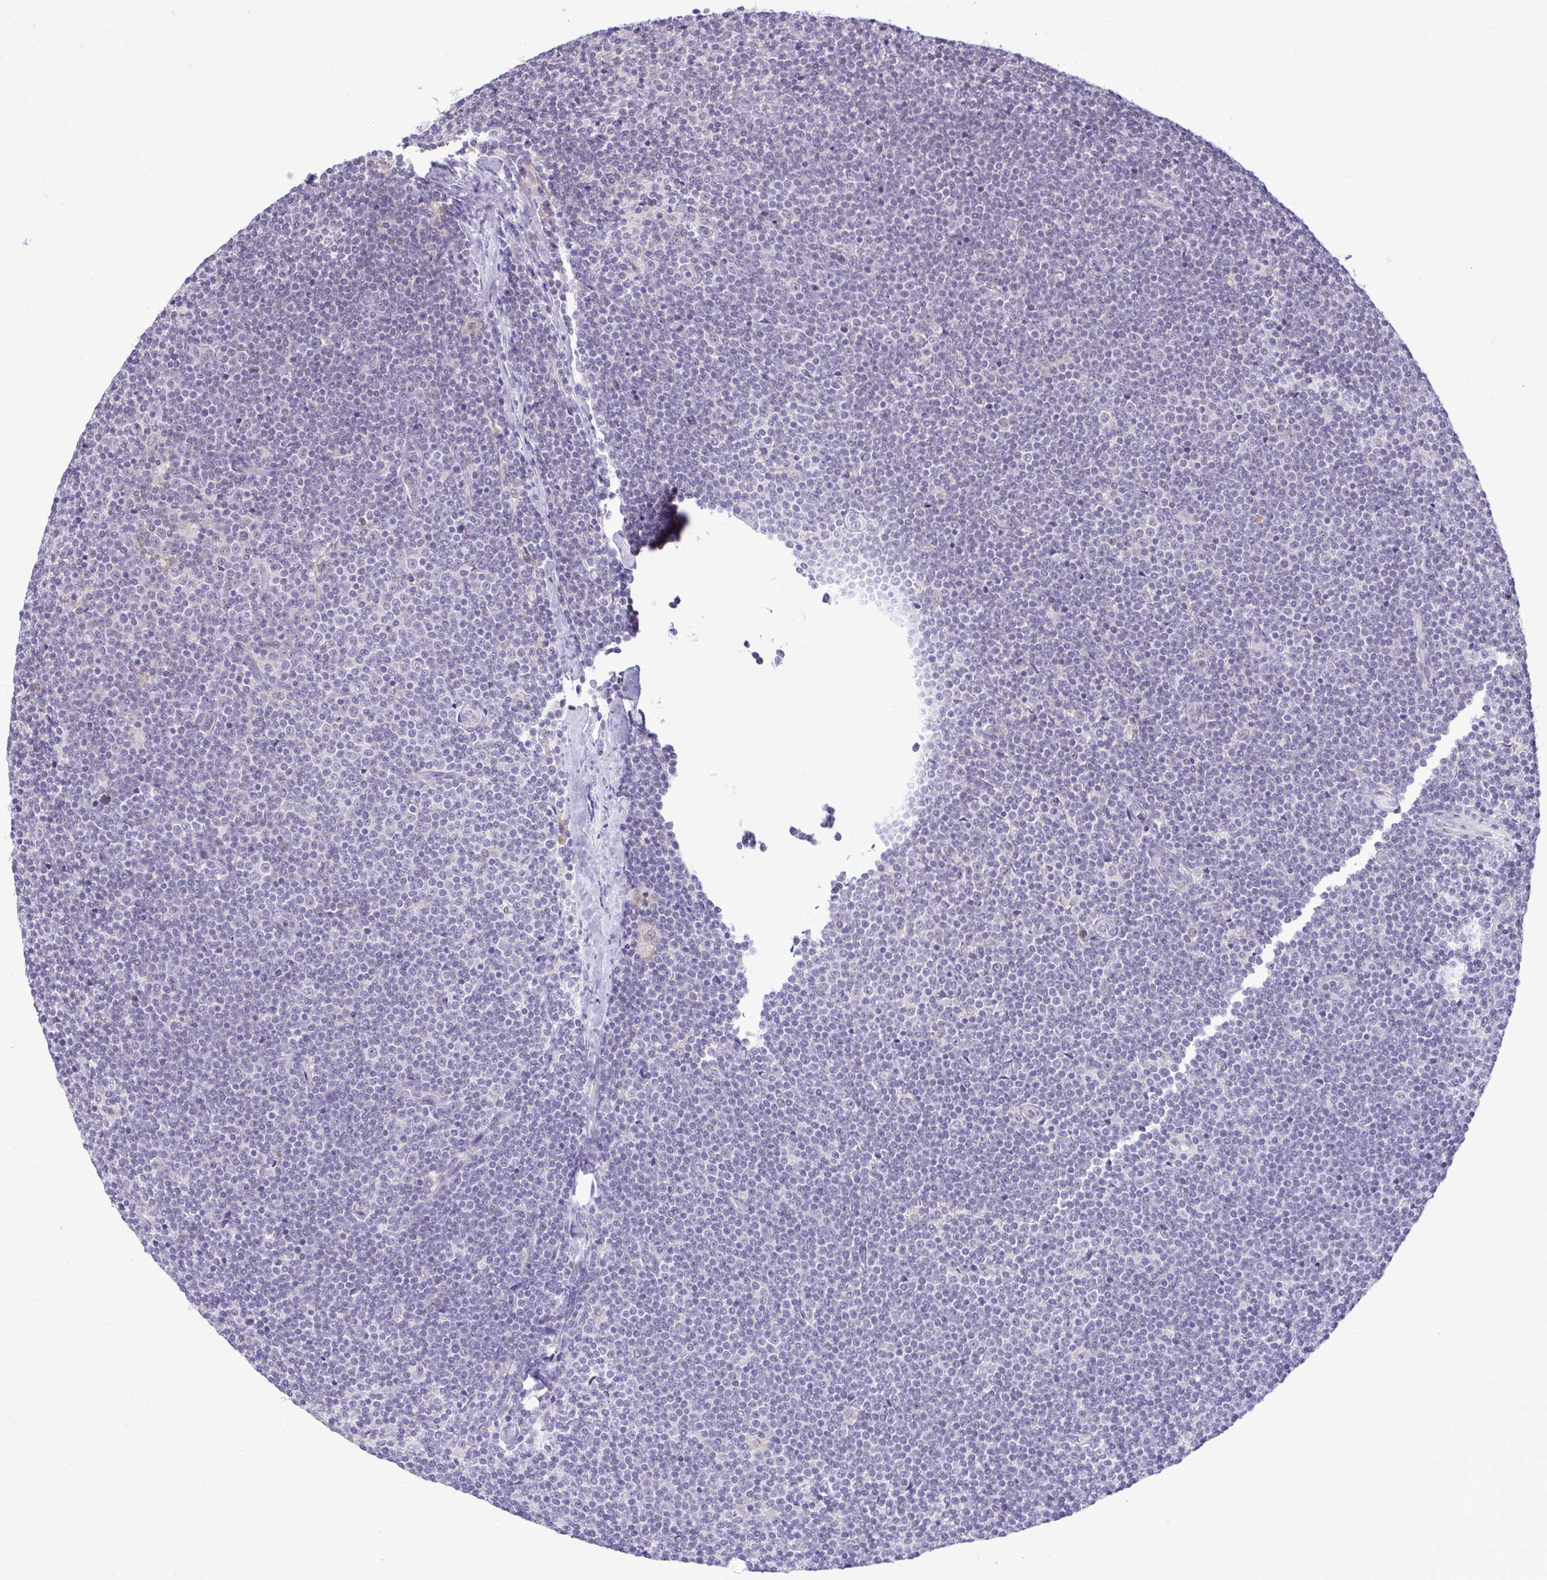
{"staining": {"intensity": "negative", "quantity": "none", "location": "none"}, "tissue": "lymphoma", "cell_type": "Tumor cells", "image_type": "cancer", "snomed": [{"axis": "morphology", "description": "Malignant lymphoma, non-Hodgkin's type, Low grade"}, {"axis": "topography", "description": "Lymph node"}], "caption": "This is a histopathology image of immunohistochemistry staining of lymphoma, which shows no staining in tumor cells. The staining is performed using DAB (3,3'-diaminobenzidine) brown chromogen with nuclei counter-stained in using hematoxylin.", "gene": "ZNF485", "patient": {"sex": "male", "age": 48}}